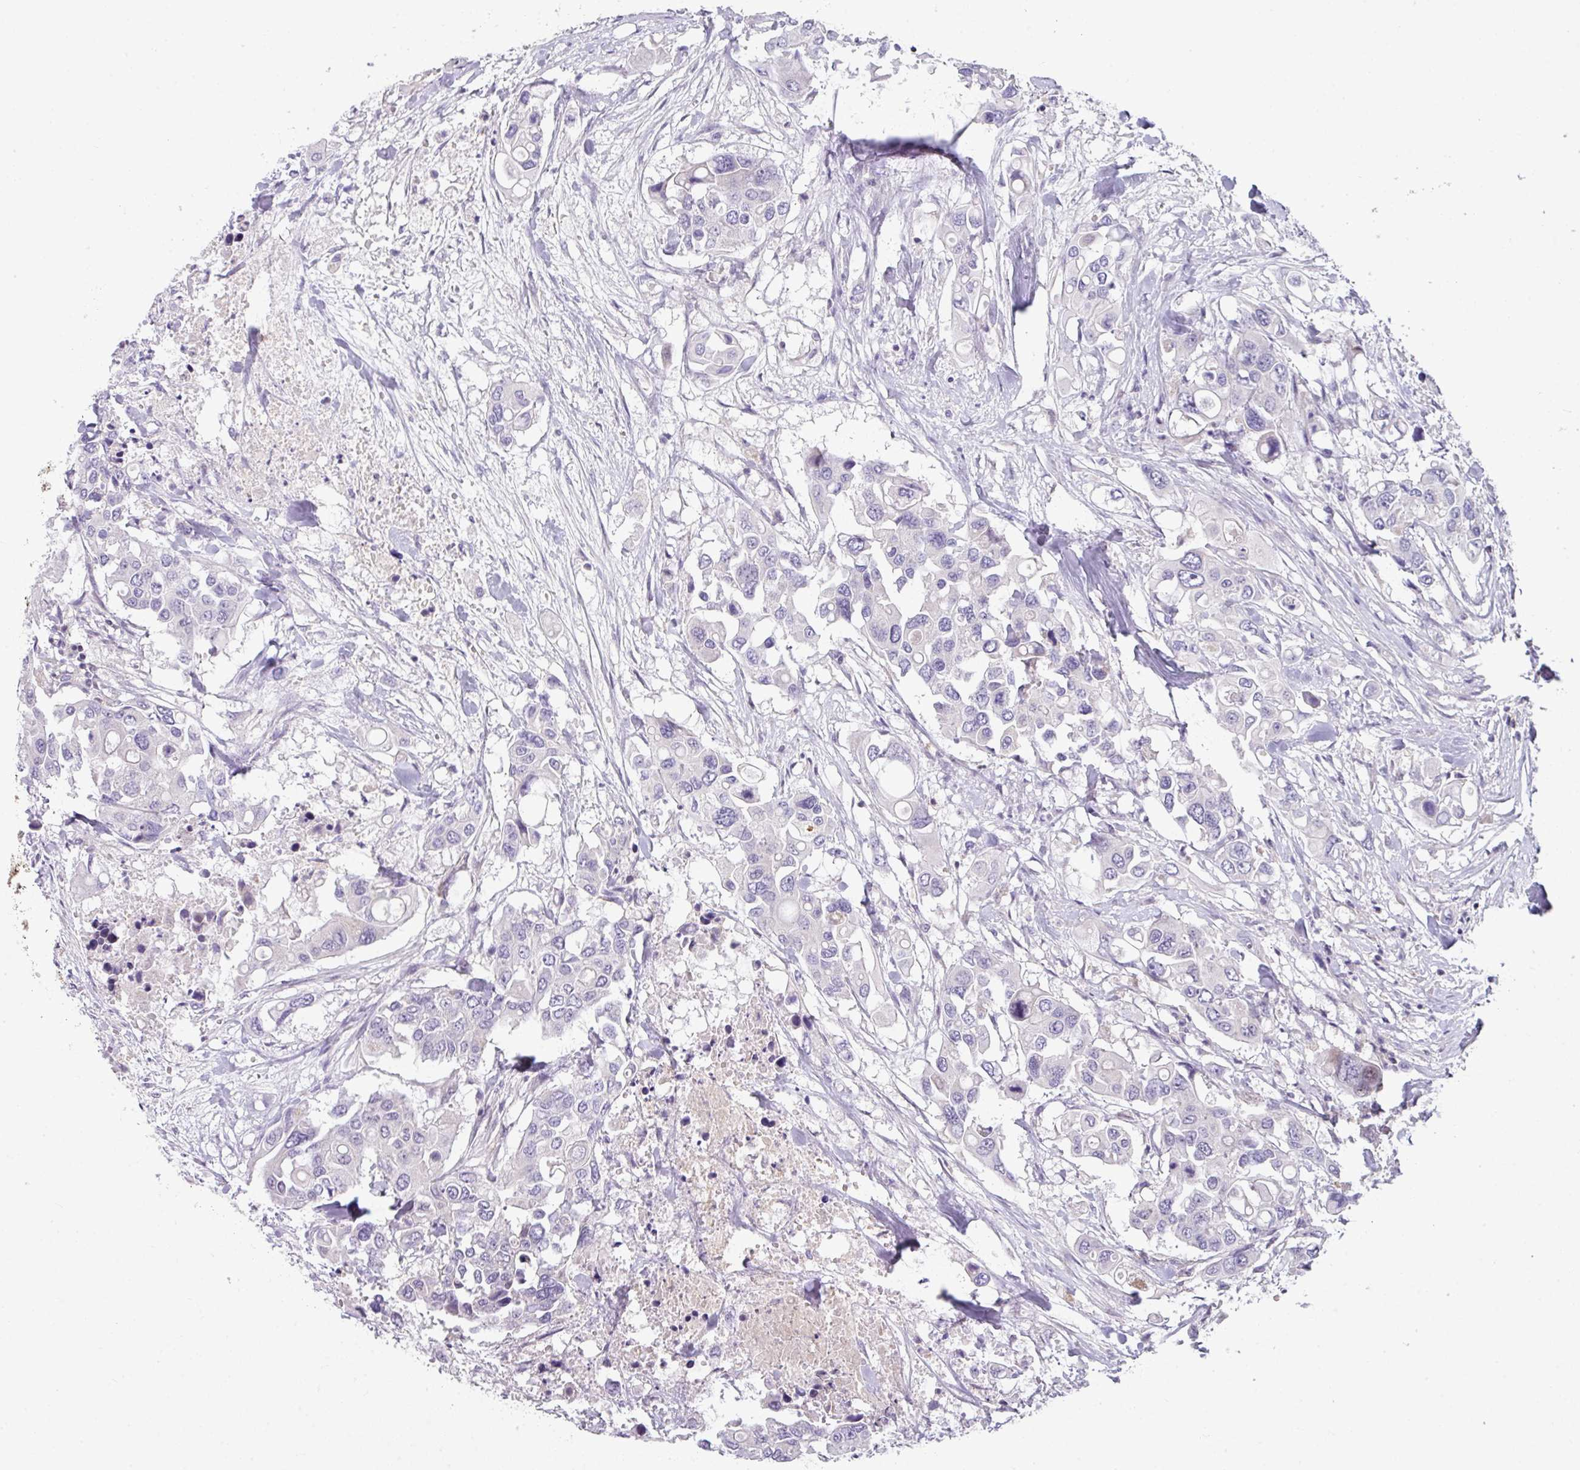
{"staining": {"intensity": "negative", "quantity": "none", "location": "none"}, "tissue": "colorectal cancer", "cell_type": "Tumor cells", "image_type": "cancer", "snomed": [{"axis": "morphology", "description": "Adenocarcinoma, NOS"}, {"axis": "topography", "description": "Colon"}], "caption": "Human colorectal adenocarcinoma stained for a protein using immunohistochemistry reveals no expression in tumor cells.", "gene": "STAT5A", "patient": {"sex": "male", "age": 77}}